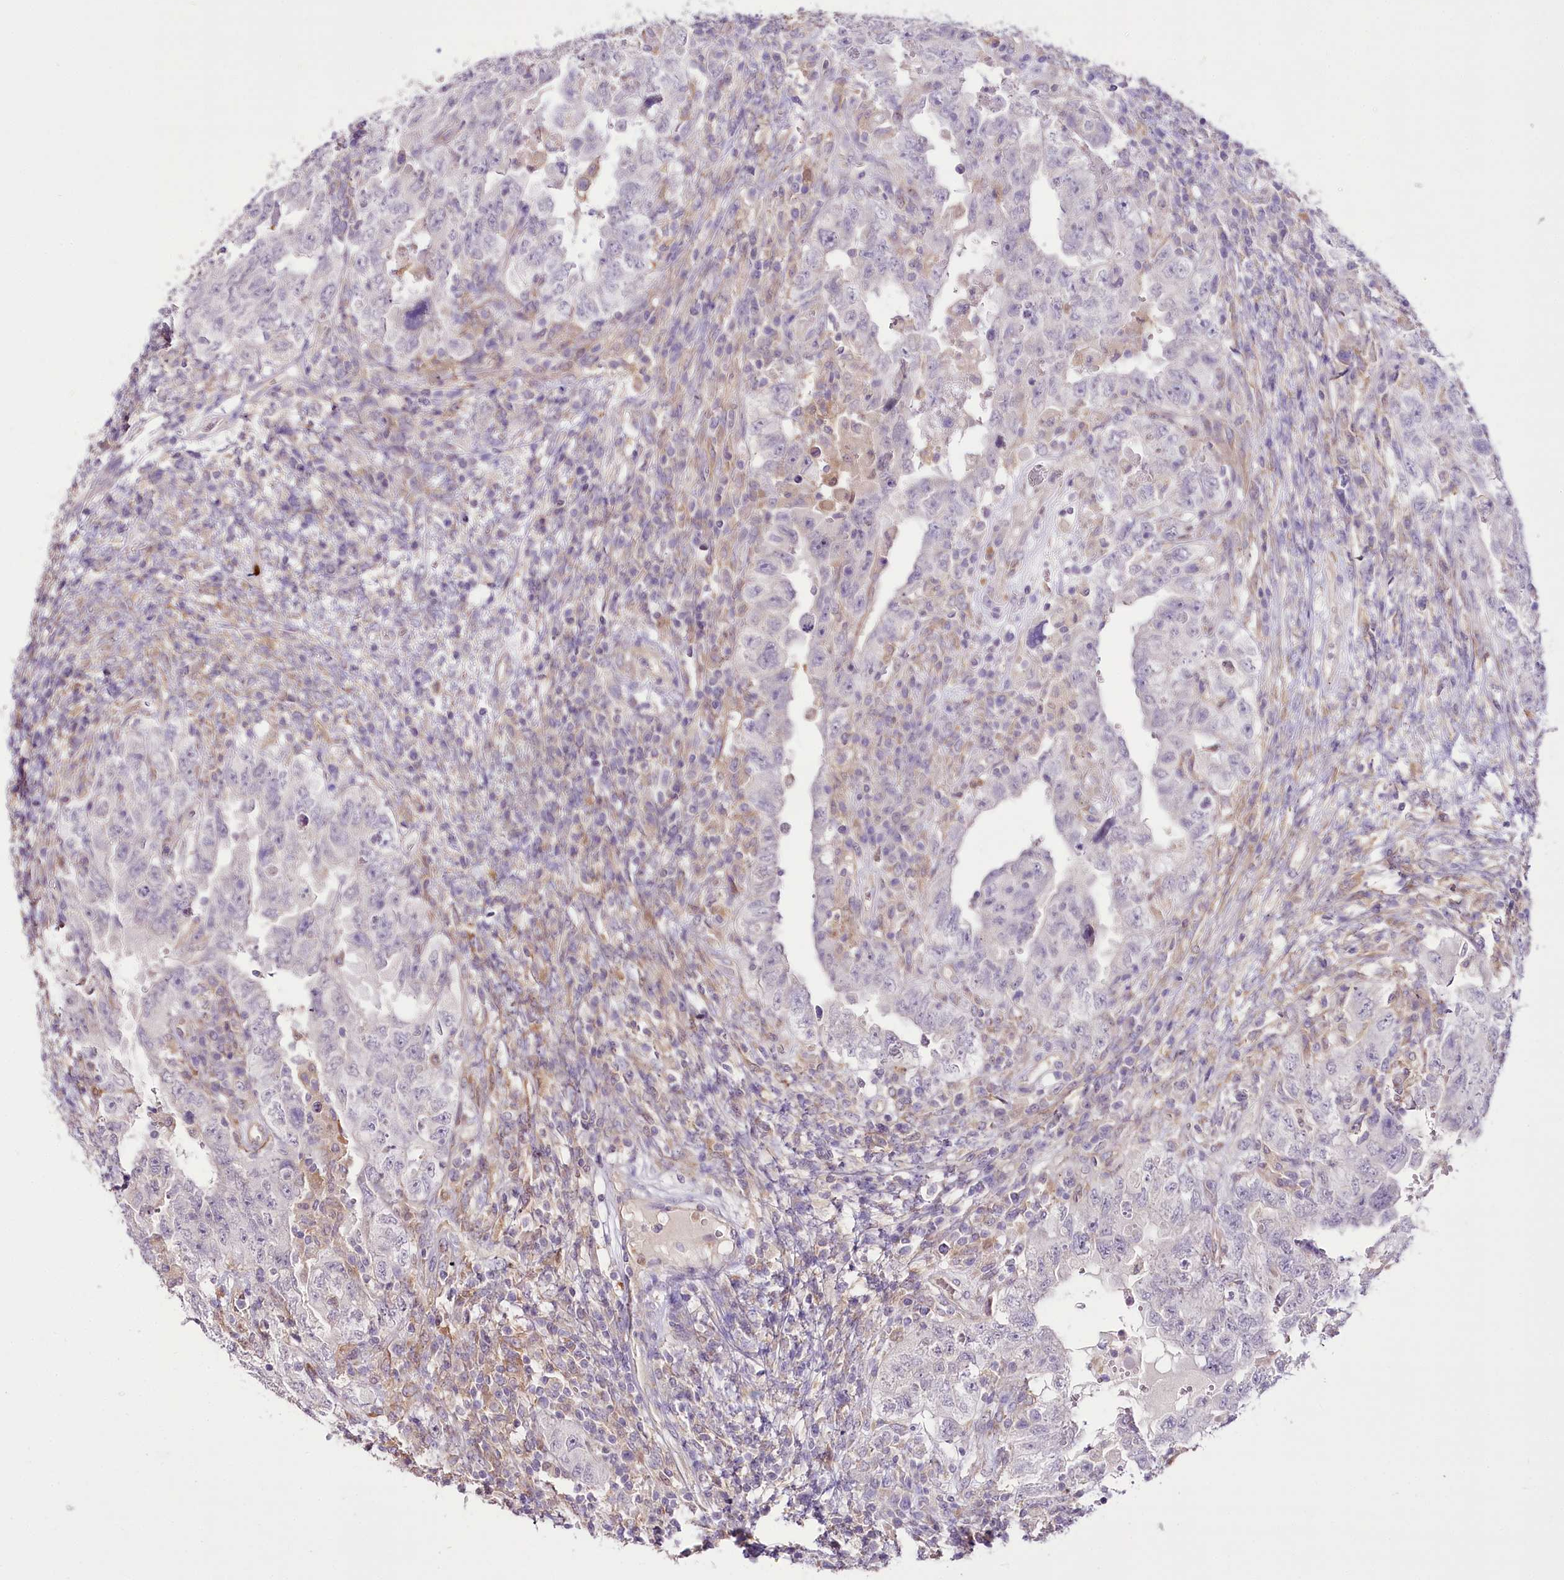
{"staining": {"intensity": "negative", "quantity": "none", "location": "none"}, "tissue": "testis cancer", "cell_type": "Tumor cells", "image_type": "cancer", "snomed": [{"axis": "morphology", "description": "Carcinoma, Embryonal, NOS"}, {"axis": "topography", "description": "Testis"}], "caption": "Immunohistochemical staining of human testis embryonal carcinoma reveals no significant expression in tumor cells. (Immunohistochemistry, brightfield microscopy, high magnification).", "gene": "DPYD", "patient": {"sex": "male", "age": 26}}